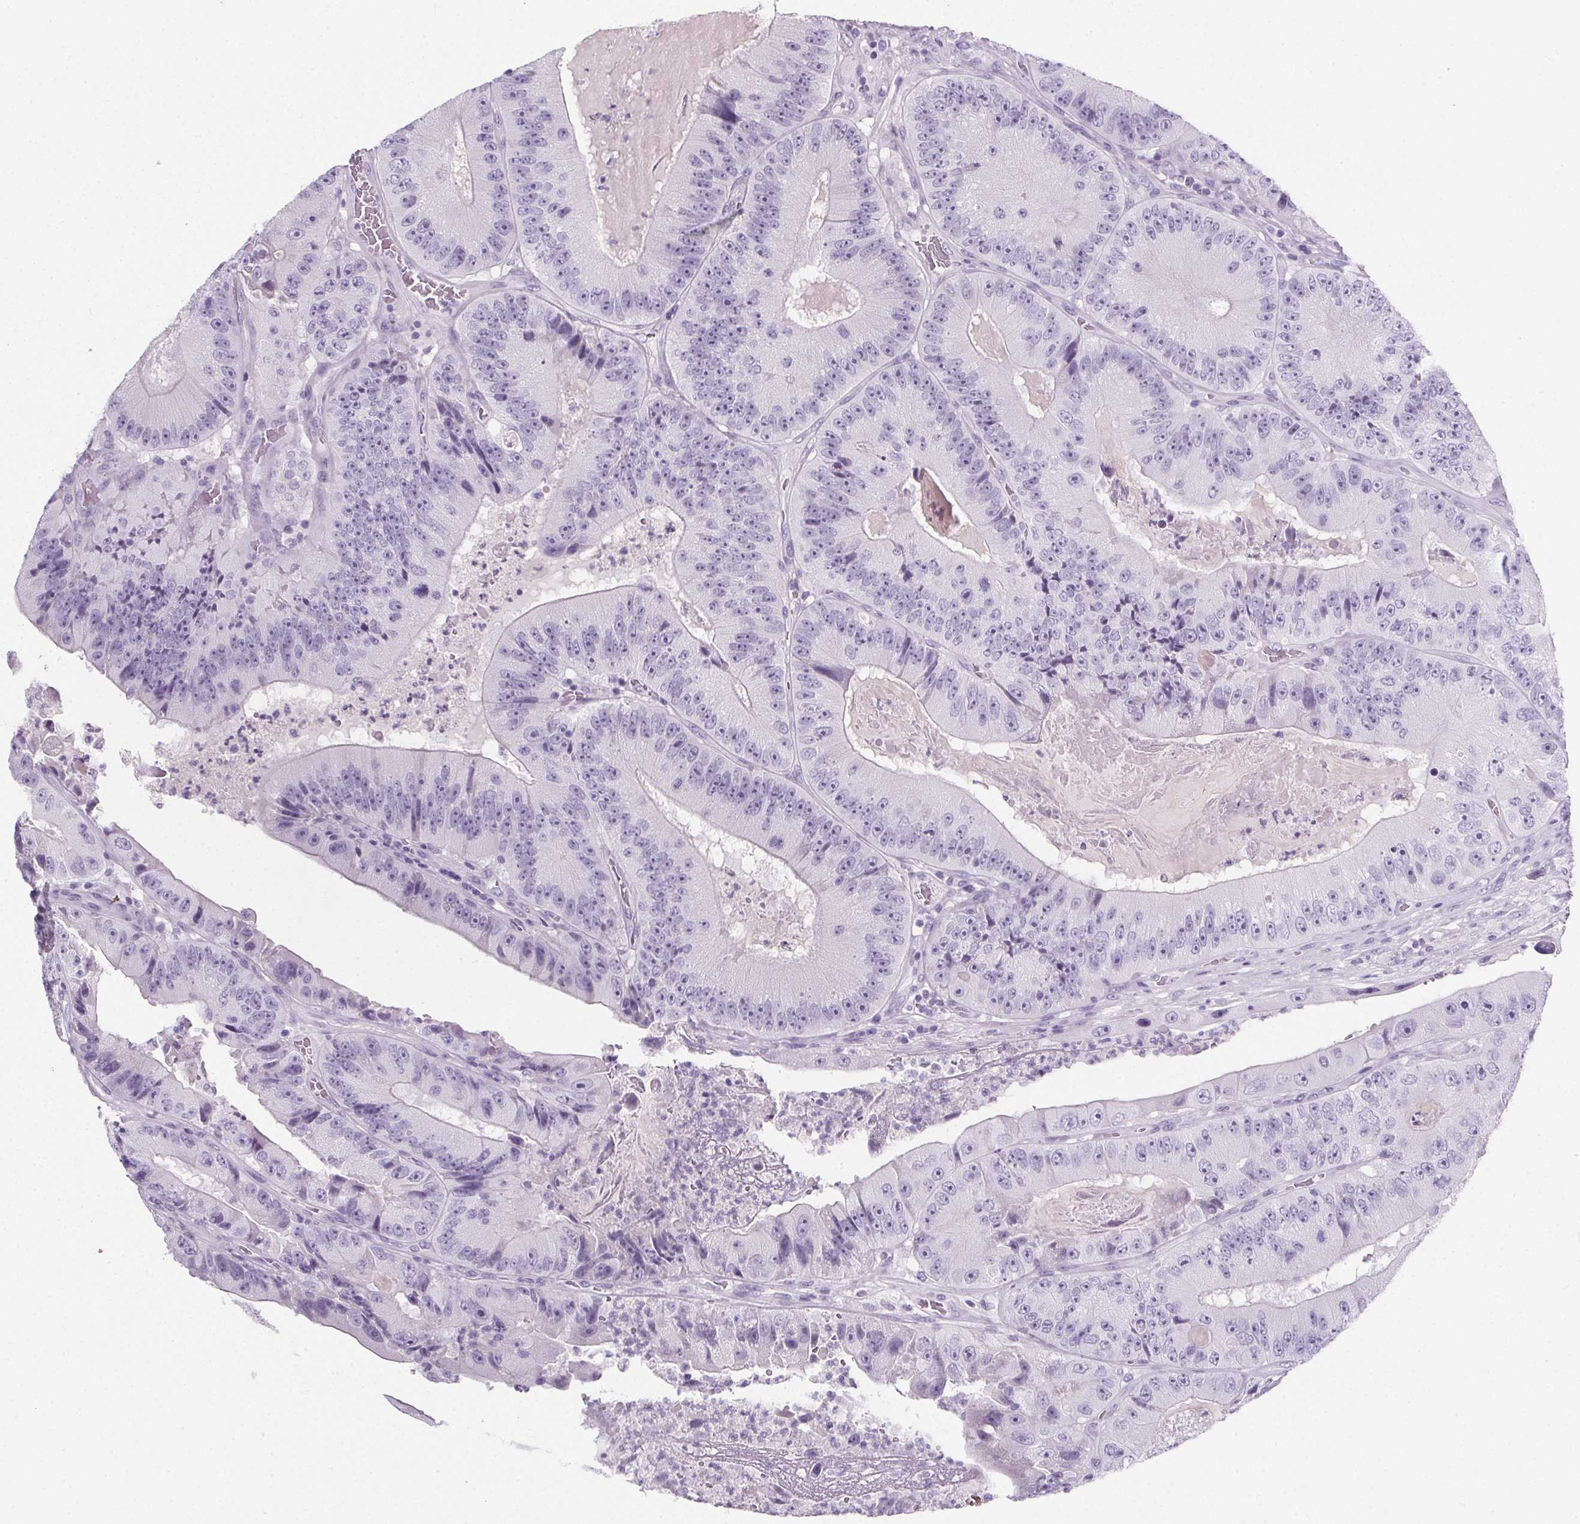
{"staining": {"intensity": "negative", "quantity": "none", "location": "none"}, "tissue": "colorectal cancer", "cell_type": "Tumor cells", "image_type": "cancer", "snomed": [{"axis": "morphology", "description": "Adenocarcinoma, NOS"}, {"axis": "topography", "description": "Colon"}], "caption": "An IHC micrograph of adenocarcinoma (colorectal) is shown. There is no staining in tumor cells of adenocarcinoma (colorectal).", "gene": "ADRB1", "patient": {"sex": "female", "age": 86}}